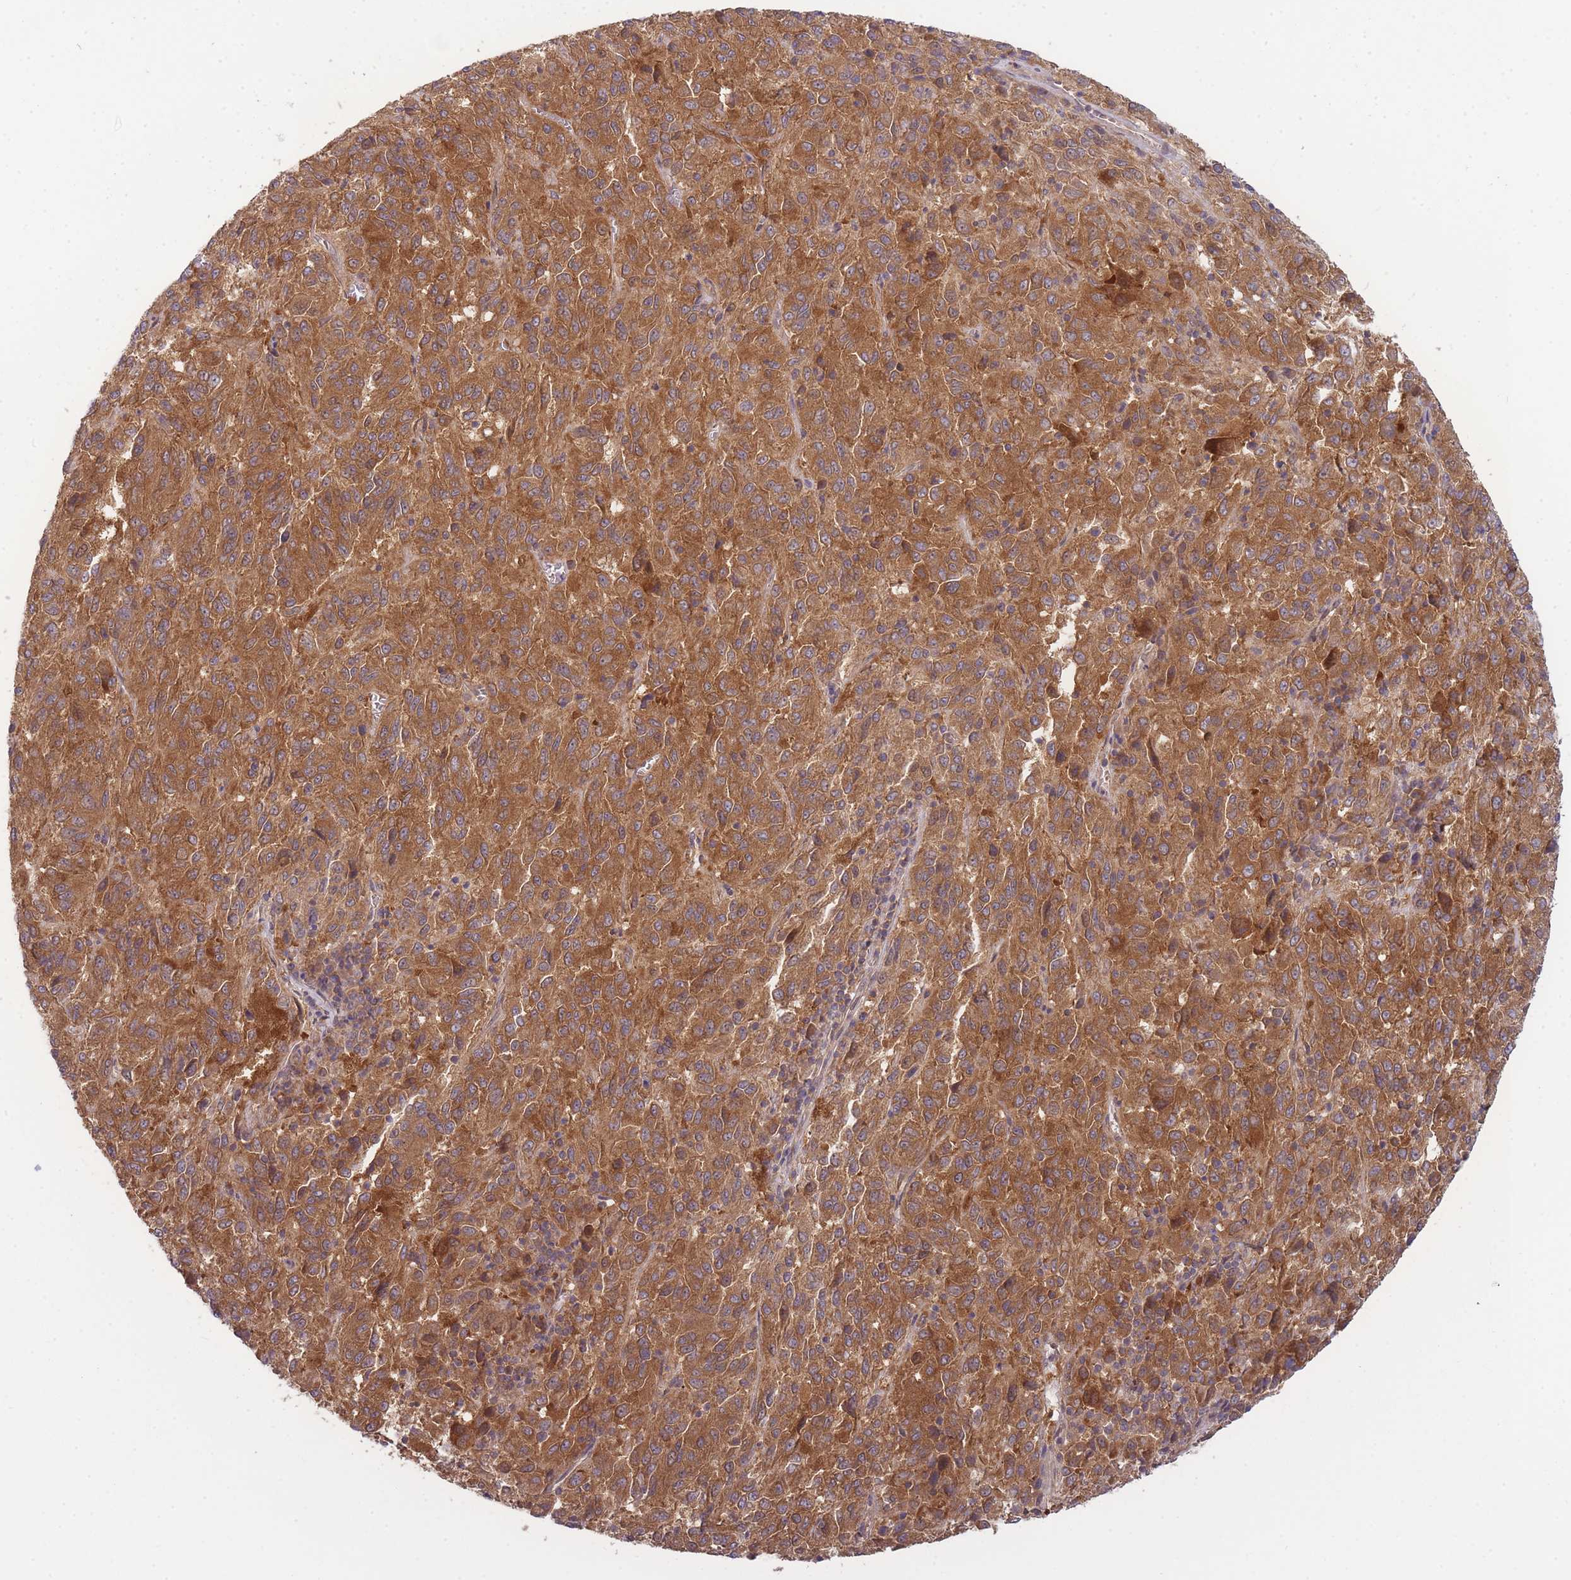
{"staining": {"intensity": "moderate", "quantity": ">75%", "location": "cytoplasmic/membranous"}, "tissue": "melanoma", "cell_type": "Tumor cells", "image_type": "cancer", "snomed": [{"axis": "morphology", "description": "Malignant melanoma, Metastatic site"}, {"axis": "topography", "description": "Lung"}], "caption": "Tumor cells show medium levels of moderate cytoplasmic/membranous staining in approximately >75% of cells in melanoma.", "gene": "PFDN6", "patient": {"sex": "male", "age": 64}}